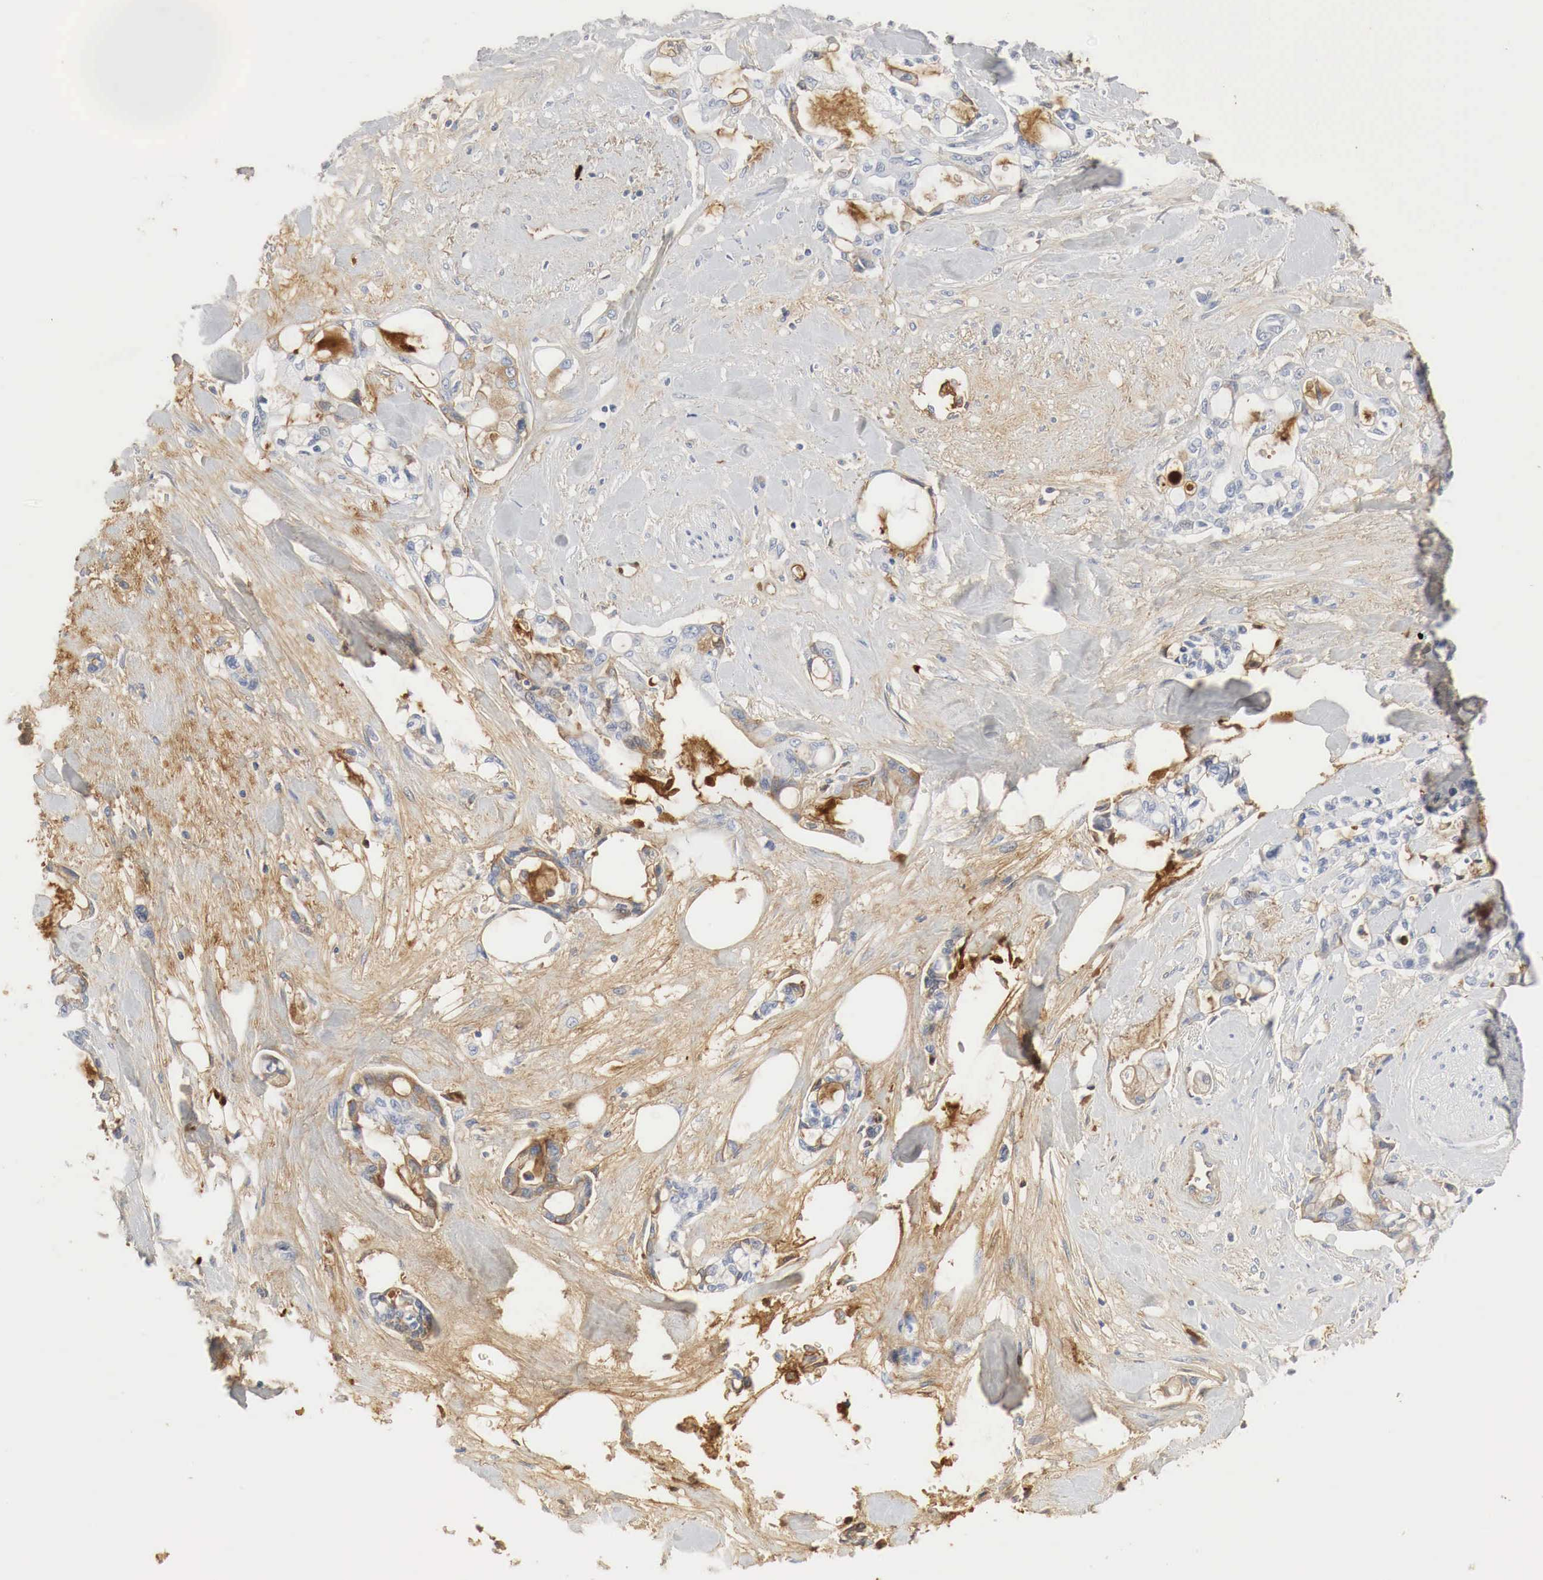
{"staining": {"intensity": "weak", "quantity": "25%-75%", "location": "cytoplasmic/membranous"}, "tissue": "pancreatic cancer", "cell_type": "Tumor cells", "image_type": "cancer", "snomed": [{"axis": "morphology", "description": "Adenocarcinoma, NOS"}, {"axis": "topography", "description": "Pancreas"}], "caption": "Adenocarcinoma (pancreatic) was stained to show a protein in brown. There is low levels of weak cytoplasmic/membranous positivity in approximately 25%-75% of tumor cells.", "gene": "IGLC3", "patient": {"sex": "female", "age": 70}}